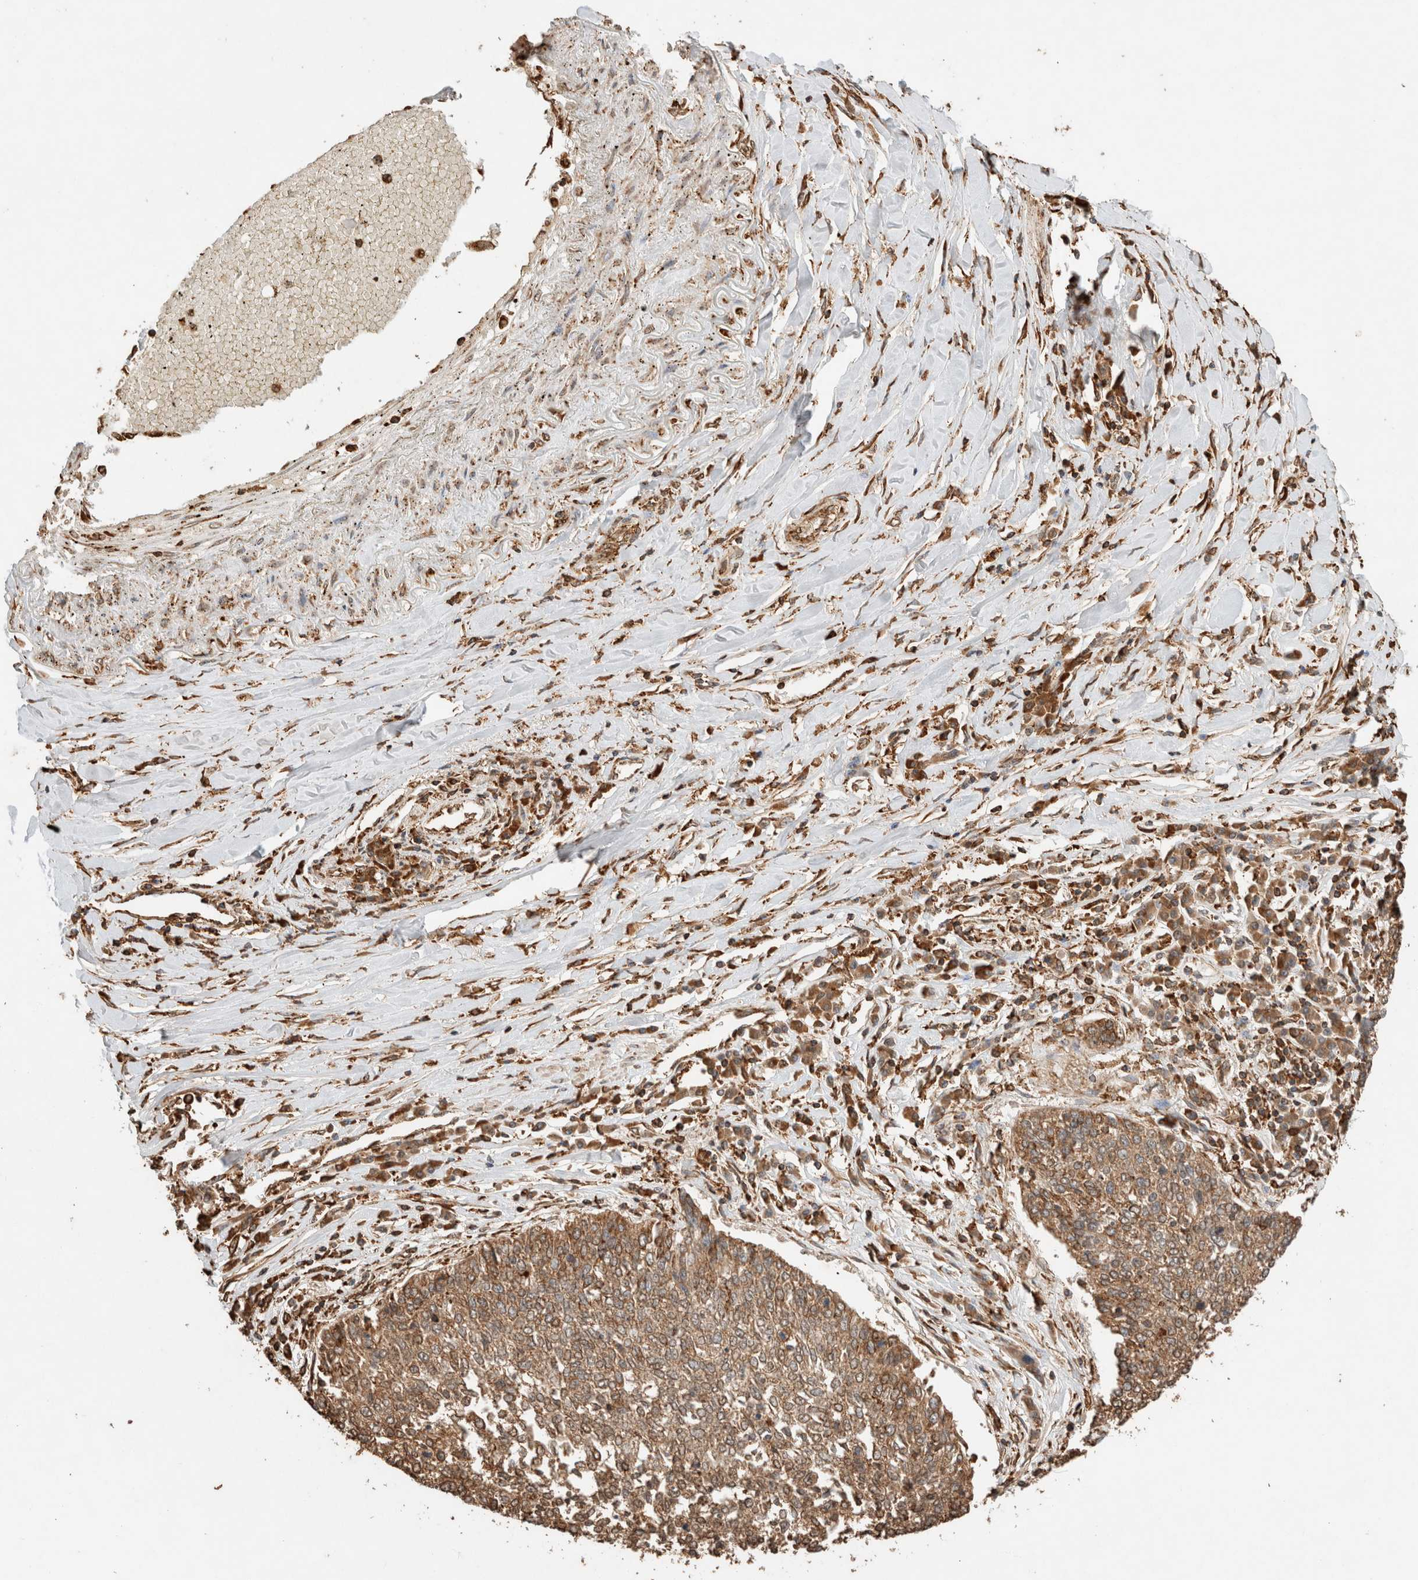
{"staining": {"intensity": "moderate", "quantity": ">75%", "location": "cytoplasmic/membranous"}, "tissue": "lung cancer", "cell_type": "Tumor cells", "image_type": "cancer", "snomed": [{"axis": "morphology", "description": "Normal tissue, NOS"}, {"axis": "morphology", "description": "Squamous cell carcinoma, NOS"}, {"axis": "topography", "description": "Cartilage tissue"}, {"axis": "topography", "description": "Bronchus"}, {"axis": "topography", "description": "Lung"}, {"axis": "topography", "description": "Peripheral nerve tissue"}], "caption": "Tumor cells exhibit moderate cytoplasmic/membranous staining in about >75% of cells in lung cancer.", "gene": "ERAP1", "patient": {"sex": "female", "age": 49}}